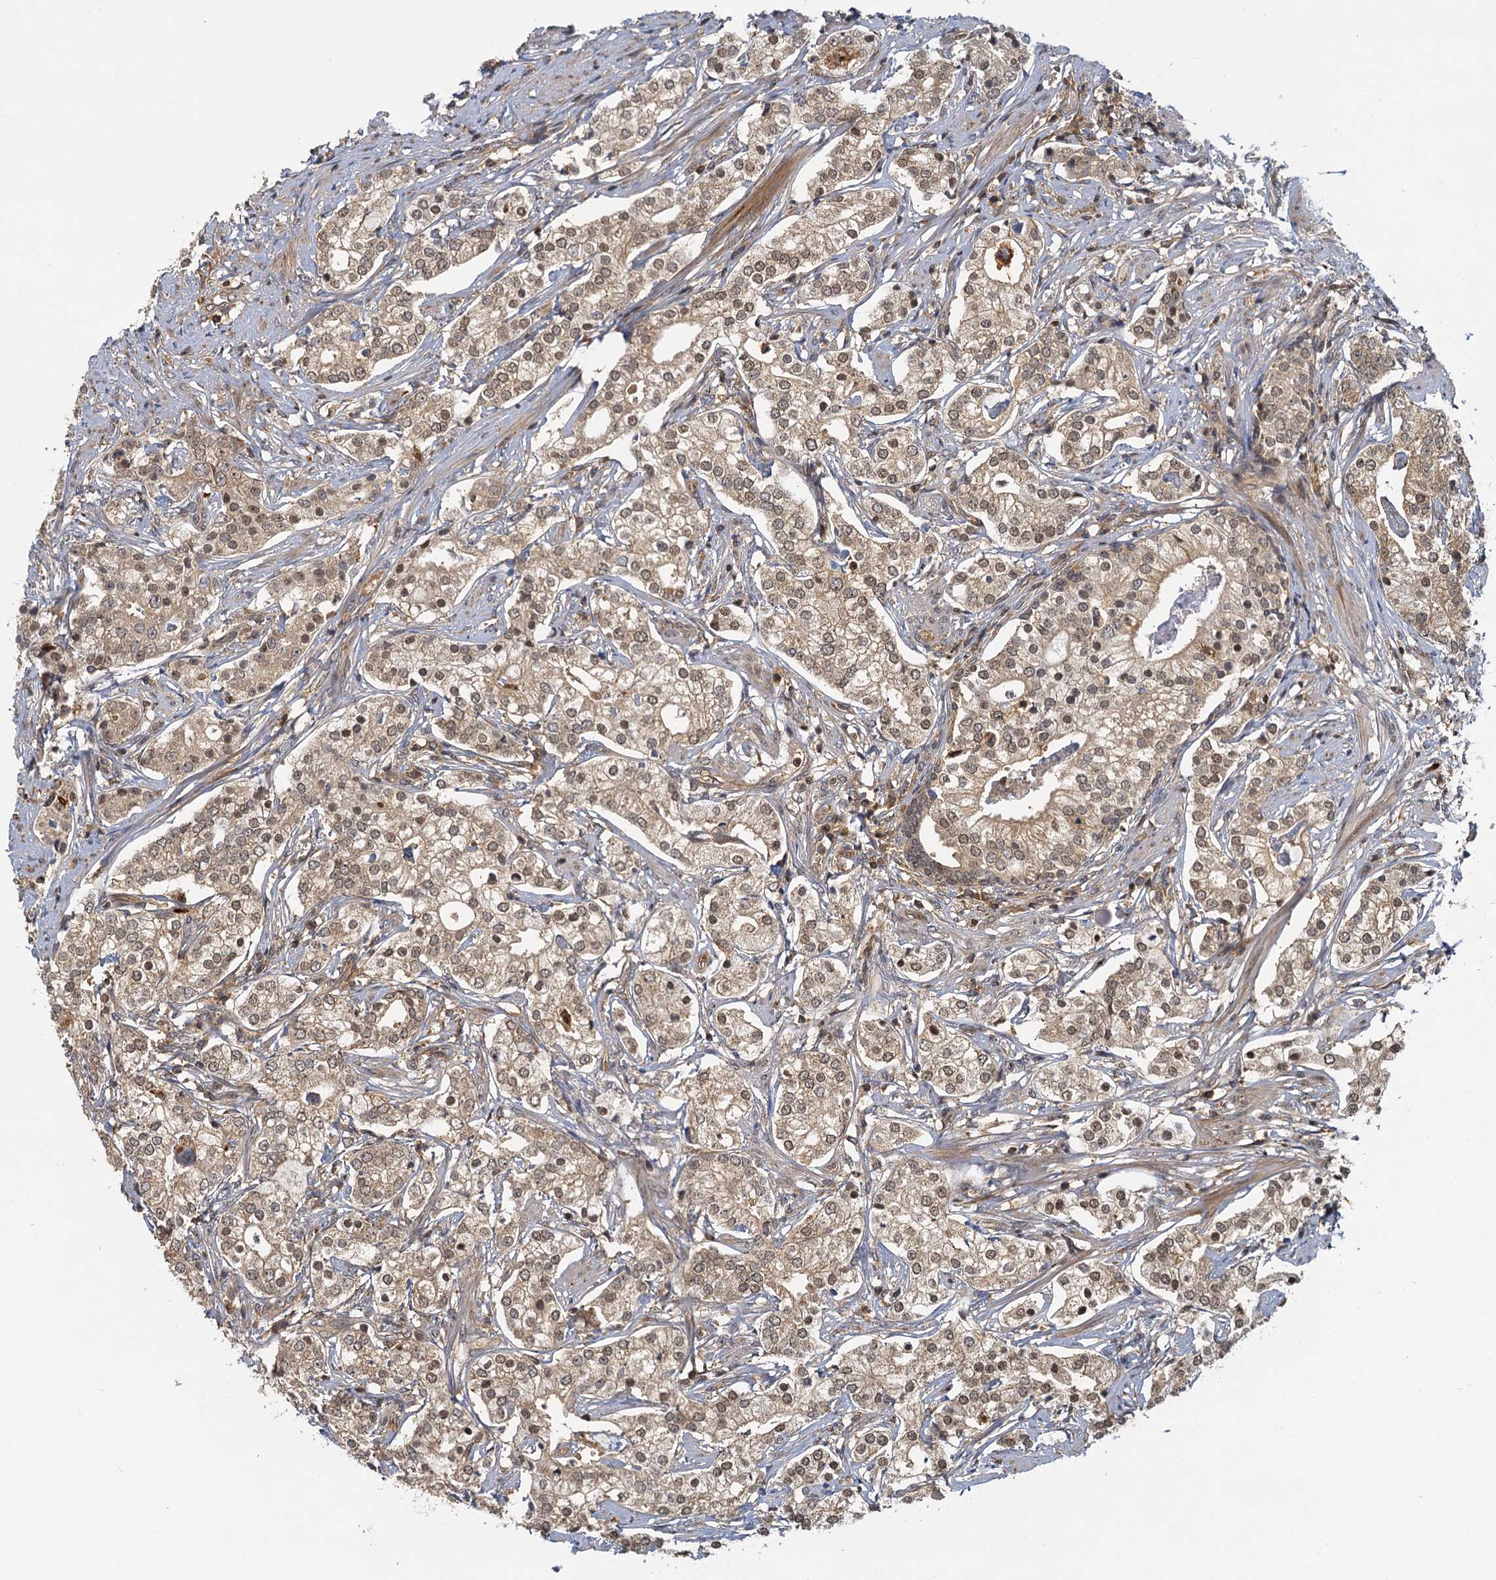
{"staining": {"intensity": "moderate", "quantity": ">75%", "location": "cytoplasmic/membranous,nuclear"}, "tissue": "prostate cancer", "cell_type": "Tumor cells", "image_type": "cancer", "snomed": [{"axis": "morphology", "description": "Adenocarcinoma, High grade"}, {"axis": "topography", "description": "Prostate"}], "caption": "Human prostate cancer (high-grade adenocarcinoma) stained with a brown dye displays moderate cytoplasmic/membranous and nuclear positive staining in about >75% of tumor cells.", "gene": "ZNF549", "patient": {"sex": "male", "age": 69}}